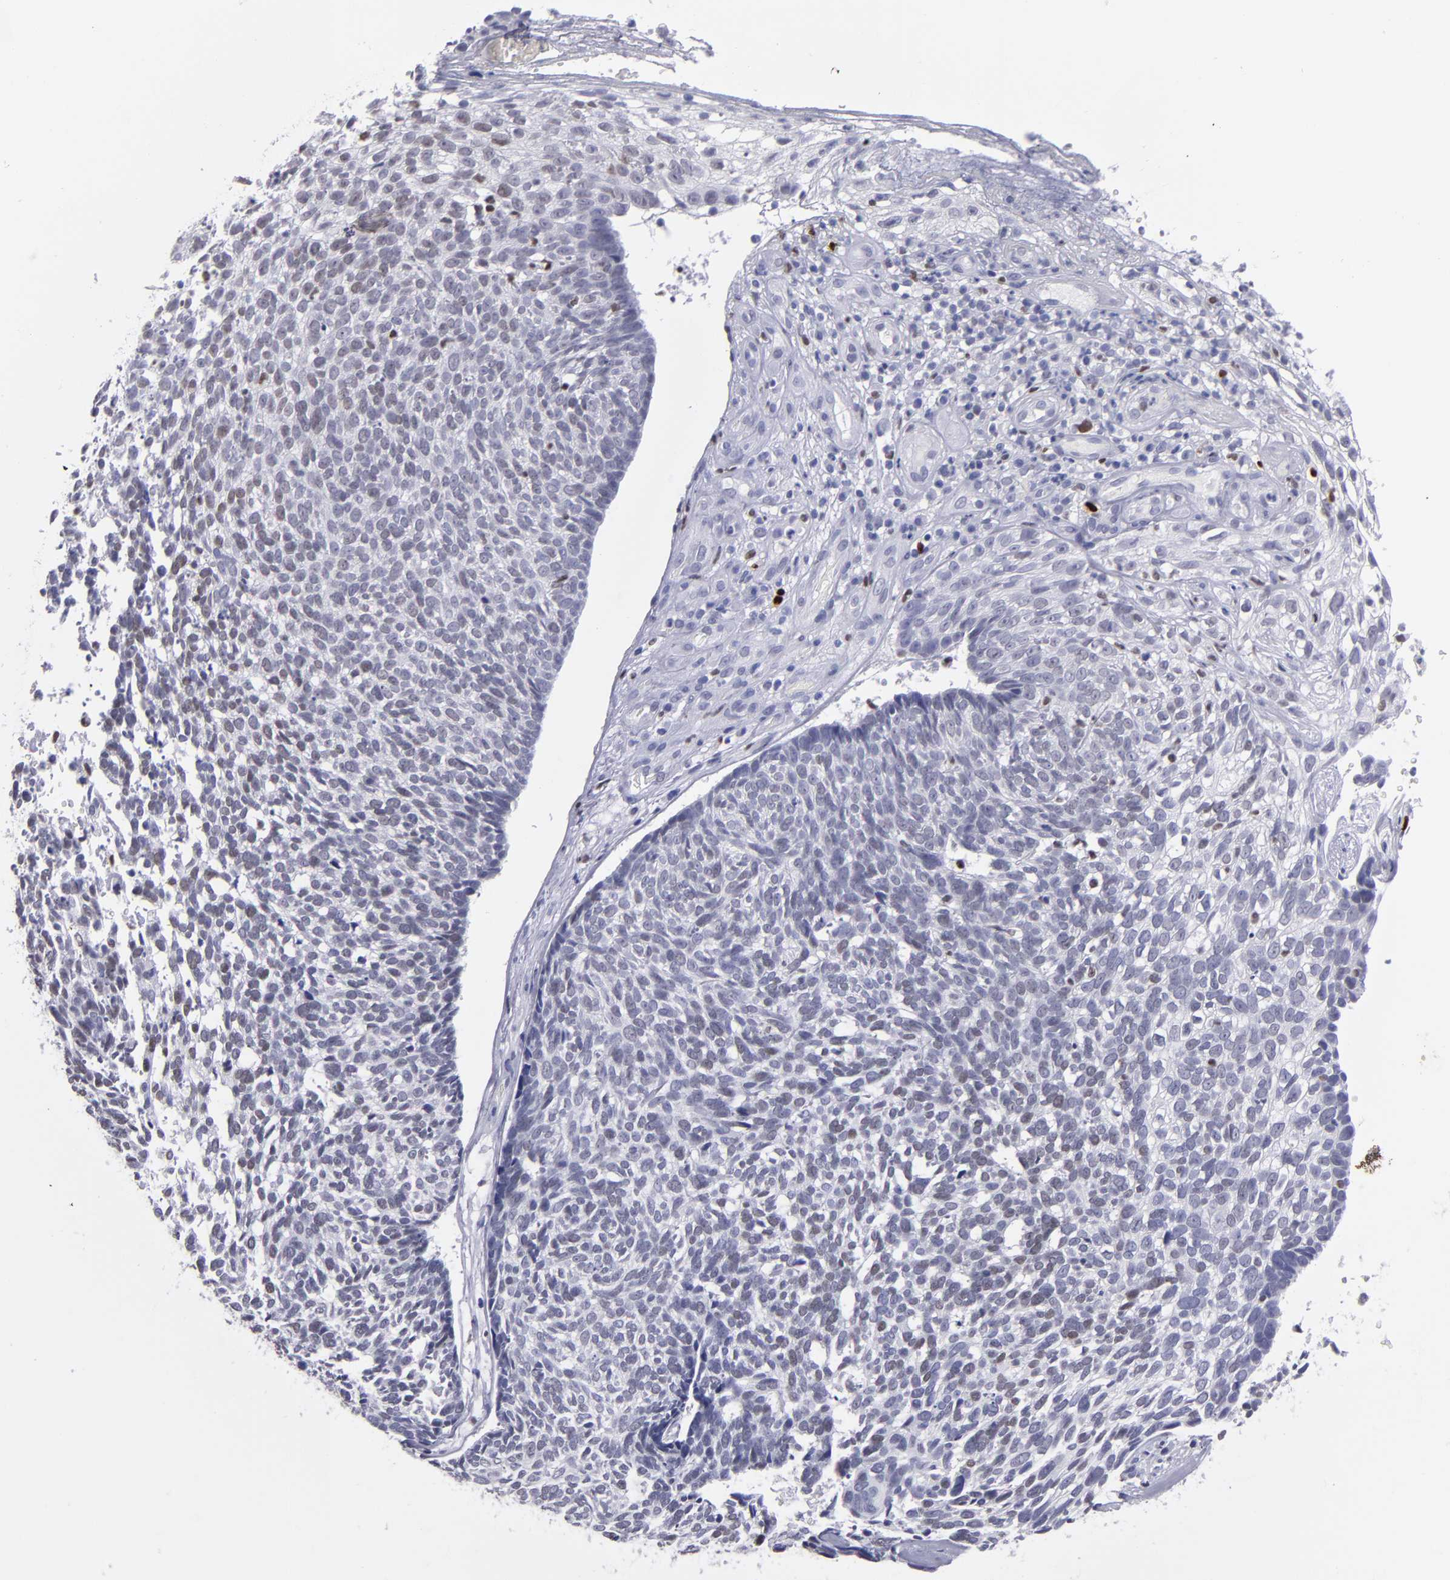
{"staining": {"intensity": "negative", "quantity": "none", "location": "none"}, "tissue": "skin cancer", "cell_type": "Tumor cells", "image_type": "cancer", "snomed": [{"axis": "morphology", "description": "Basal cell carcinoma"}, {"axis": "topography", "description": "Skin"}], "caption": "A photomicrograph of human basal cell carcinoma (skin) is negative for staining in tumor cells. (DAB (3,3'-diaminobenzidine) IHC, high magnification).", "gene": "IRF8", "patient": {"sex": "male", "age": 72}}